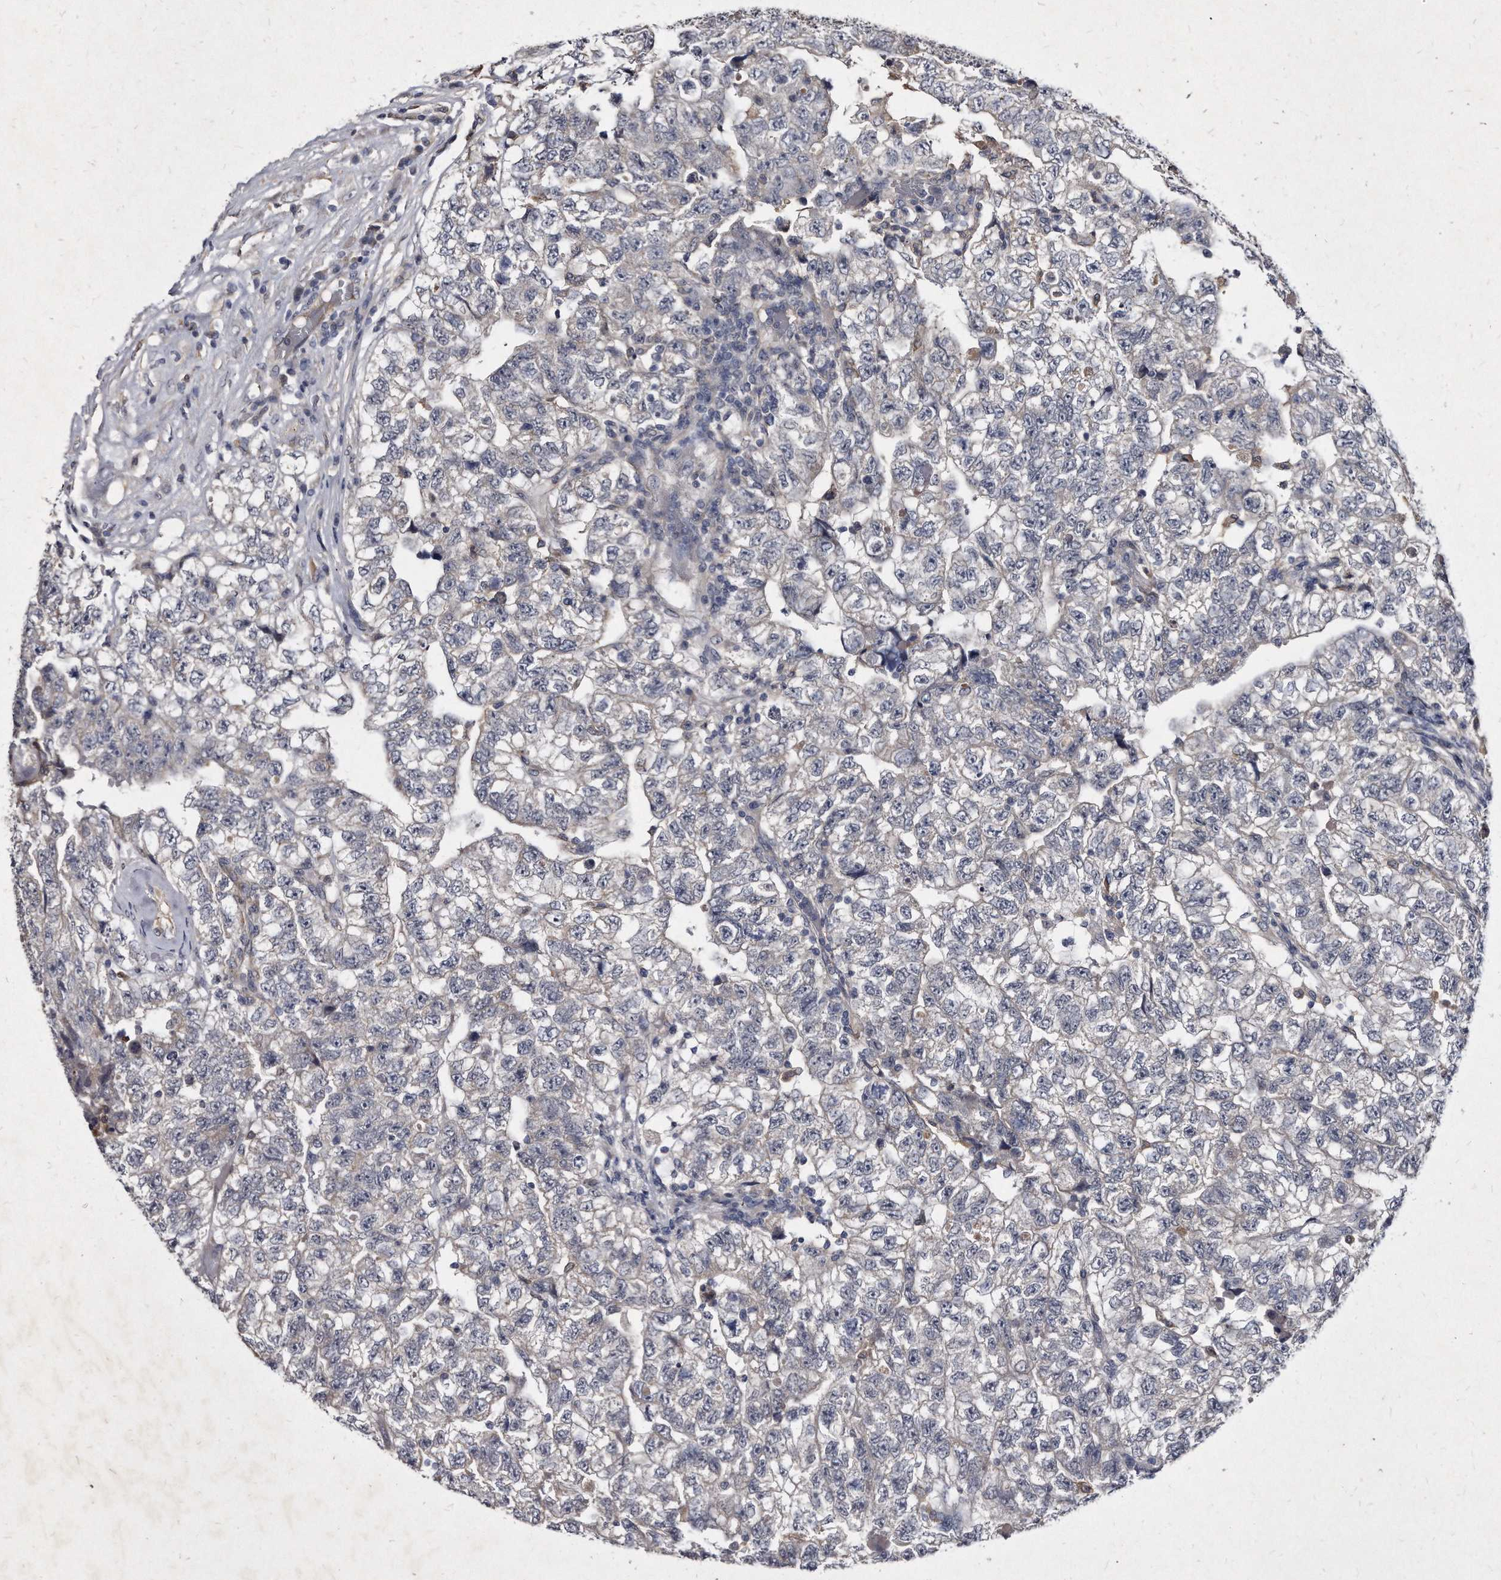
{"staining": {"intensity": "negative", "quantity": "none", "location": "none"}, "tissue": "testis cancer", "cell_type": "Tumor cells", "image_type": "cancer", "snomed": [{"axis": "morphology", "description": "Carcinoma, Embryonal, NOS"}, {"axis": "topography", "description": "Testis"}], "caption": "IHC of human testis cancer exhibits no staining in tumor cells. (DAB (3,3'-diaminobenzidine) IHC with hematoxylin counter stain).", "gene": "KLHDC3", "patient": {"sex": "male", "age": 36}}